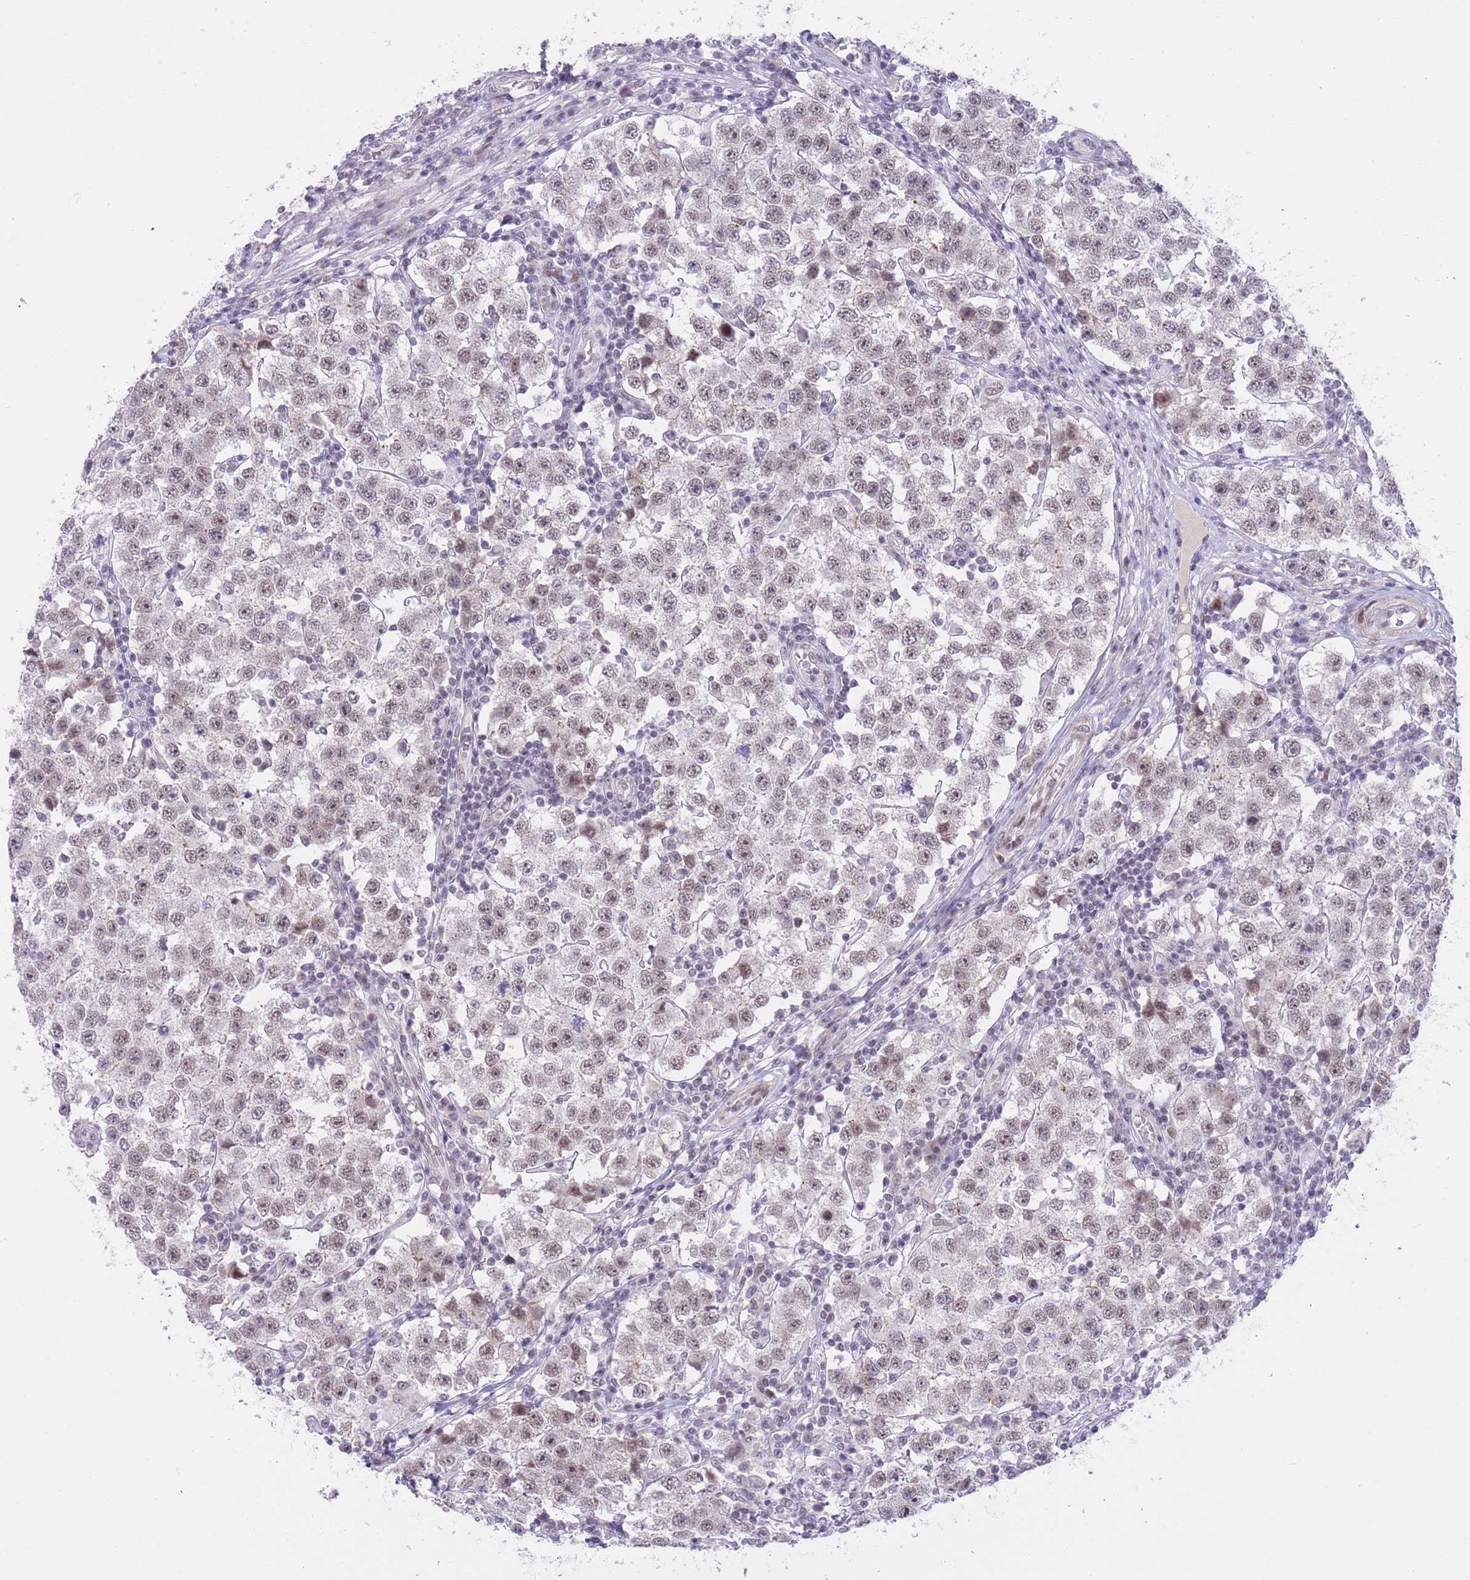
{"staining": {"intensity": "weak", "quantity": ">75%", "location": "nuclear"}, "tissue": "testis cancer", "cell_type": "Tumor cells", "image_type": "cancer", "snomed": [{"axis": "morphology", "description": "Seminoma, NOS"}, {"axis": "topography", "description": "Testis"}], "caption": "Weak nuclear staining is seen in approximately >75% of tumor cells in seminoma (testis).", "gene": "RFX1", "patient": {"sex": "male", "age": 34}}